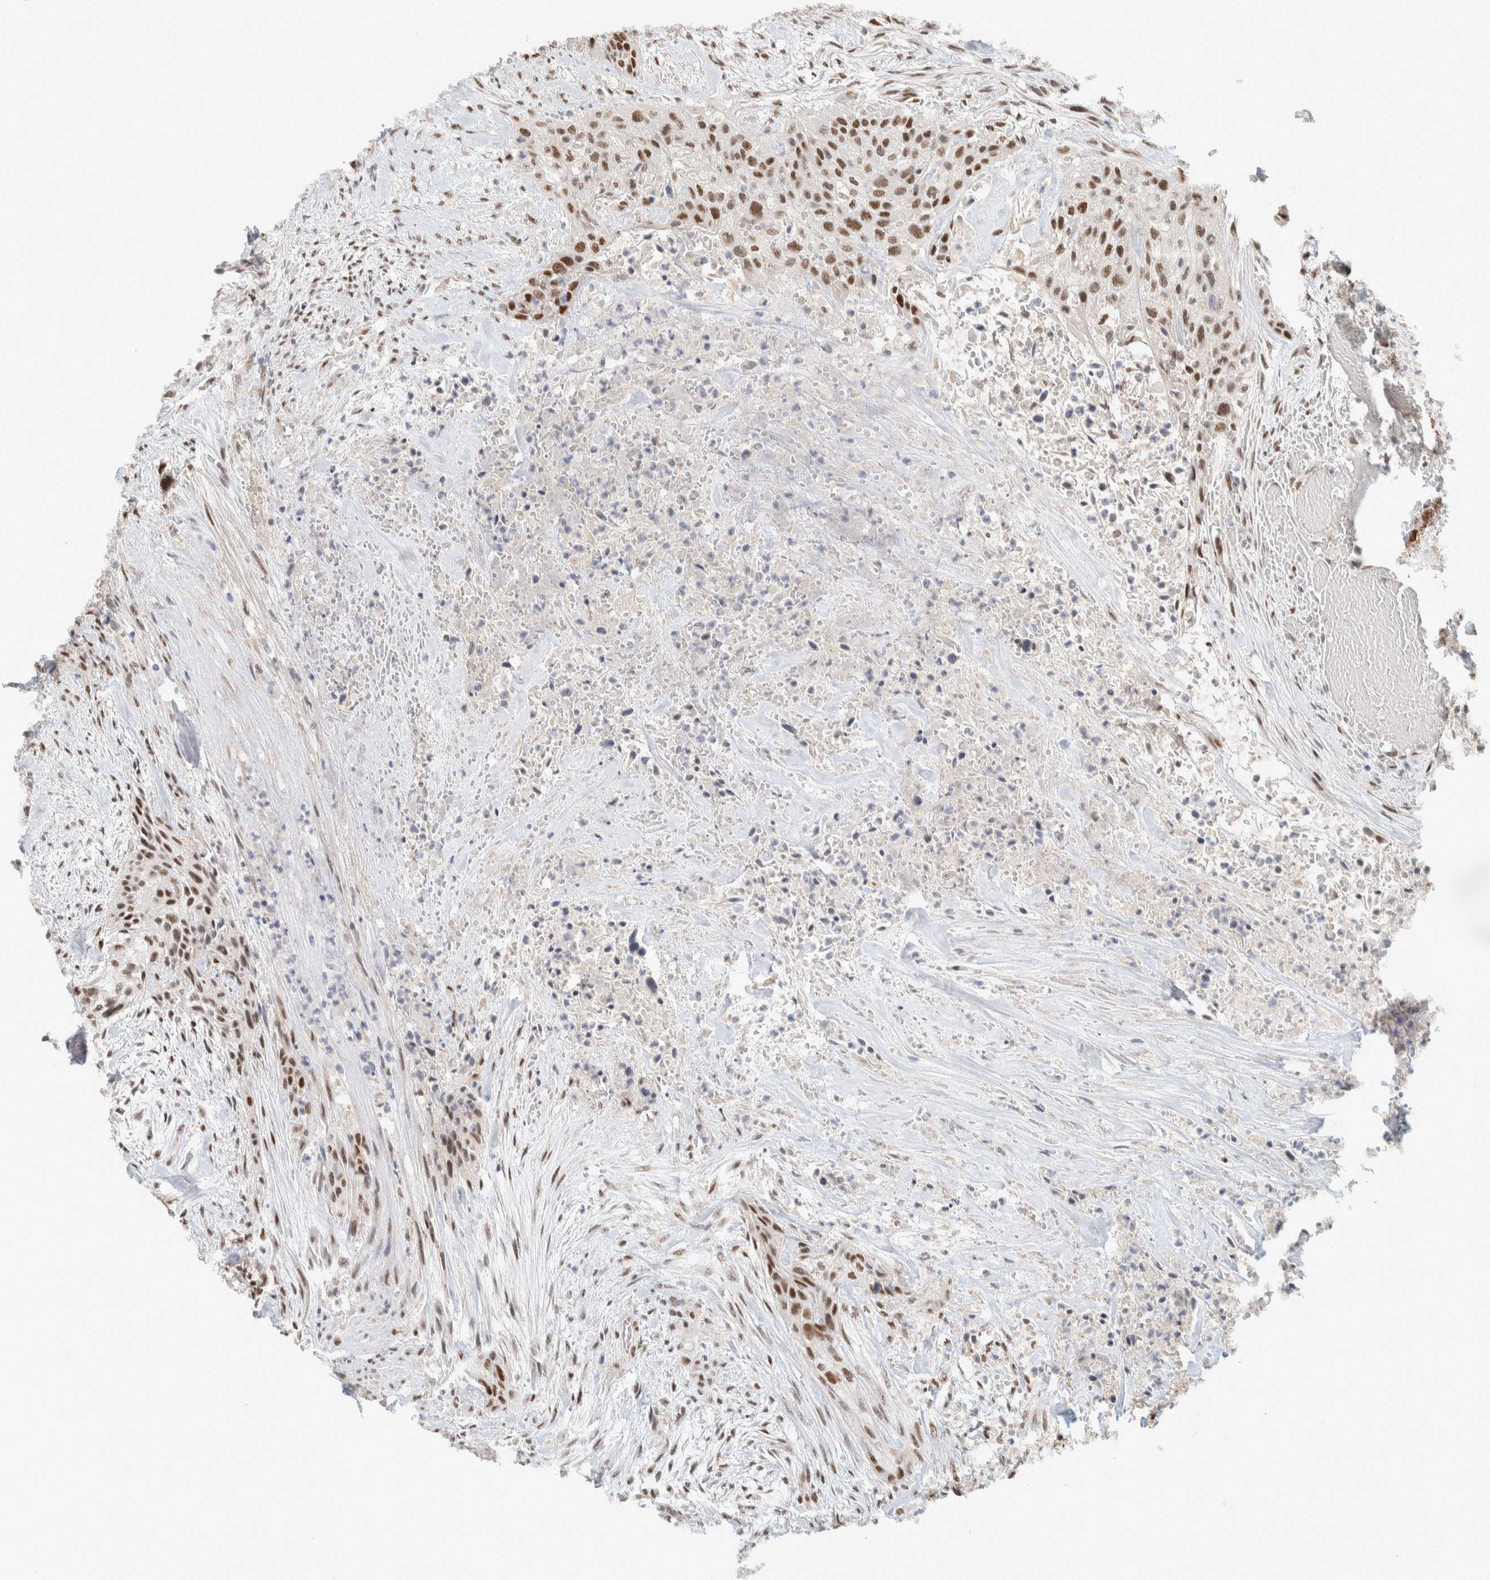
{"staining": {"intensity": "moderate", "quantity": ">75%", "location": "nuclear"}, "tissue": "urothelial cancer", "cell_type": "Tumor cells", "image_type": "cancer", "snomed": [{"axis": "morphology", "description": "Urothelial carcinoma, High grade"}, {"axis": "topography", "description": "Urinary bladder"}], "caption": "Brown immunohistochemical staining in human urothelial cancer reveals moderate nuclear expression in approximately >75% of tumor cells. The staining was performed using DAB (3,3'-diaminobenzidine), with brown indicating positive protein expression. Nuclei are stained blue with hematoxylin.", "gene": "PUS7", "patient": {"sex": "male", "age": 35}}